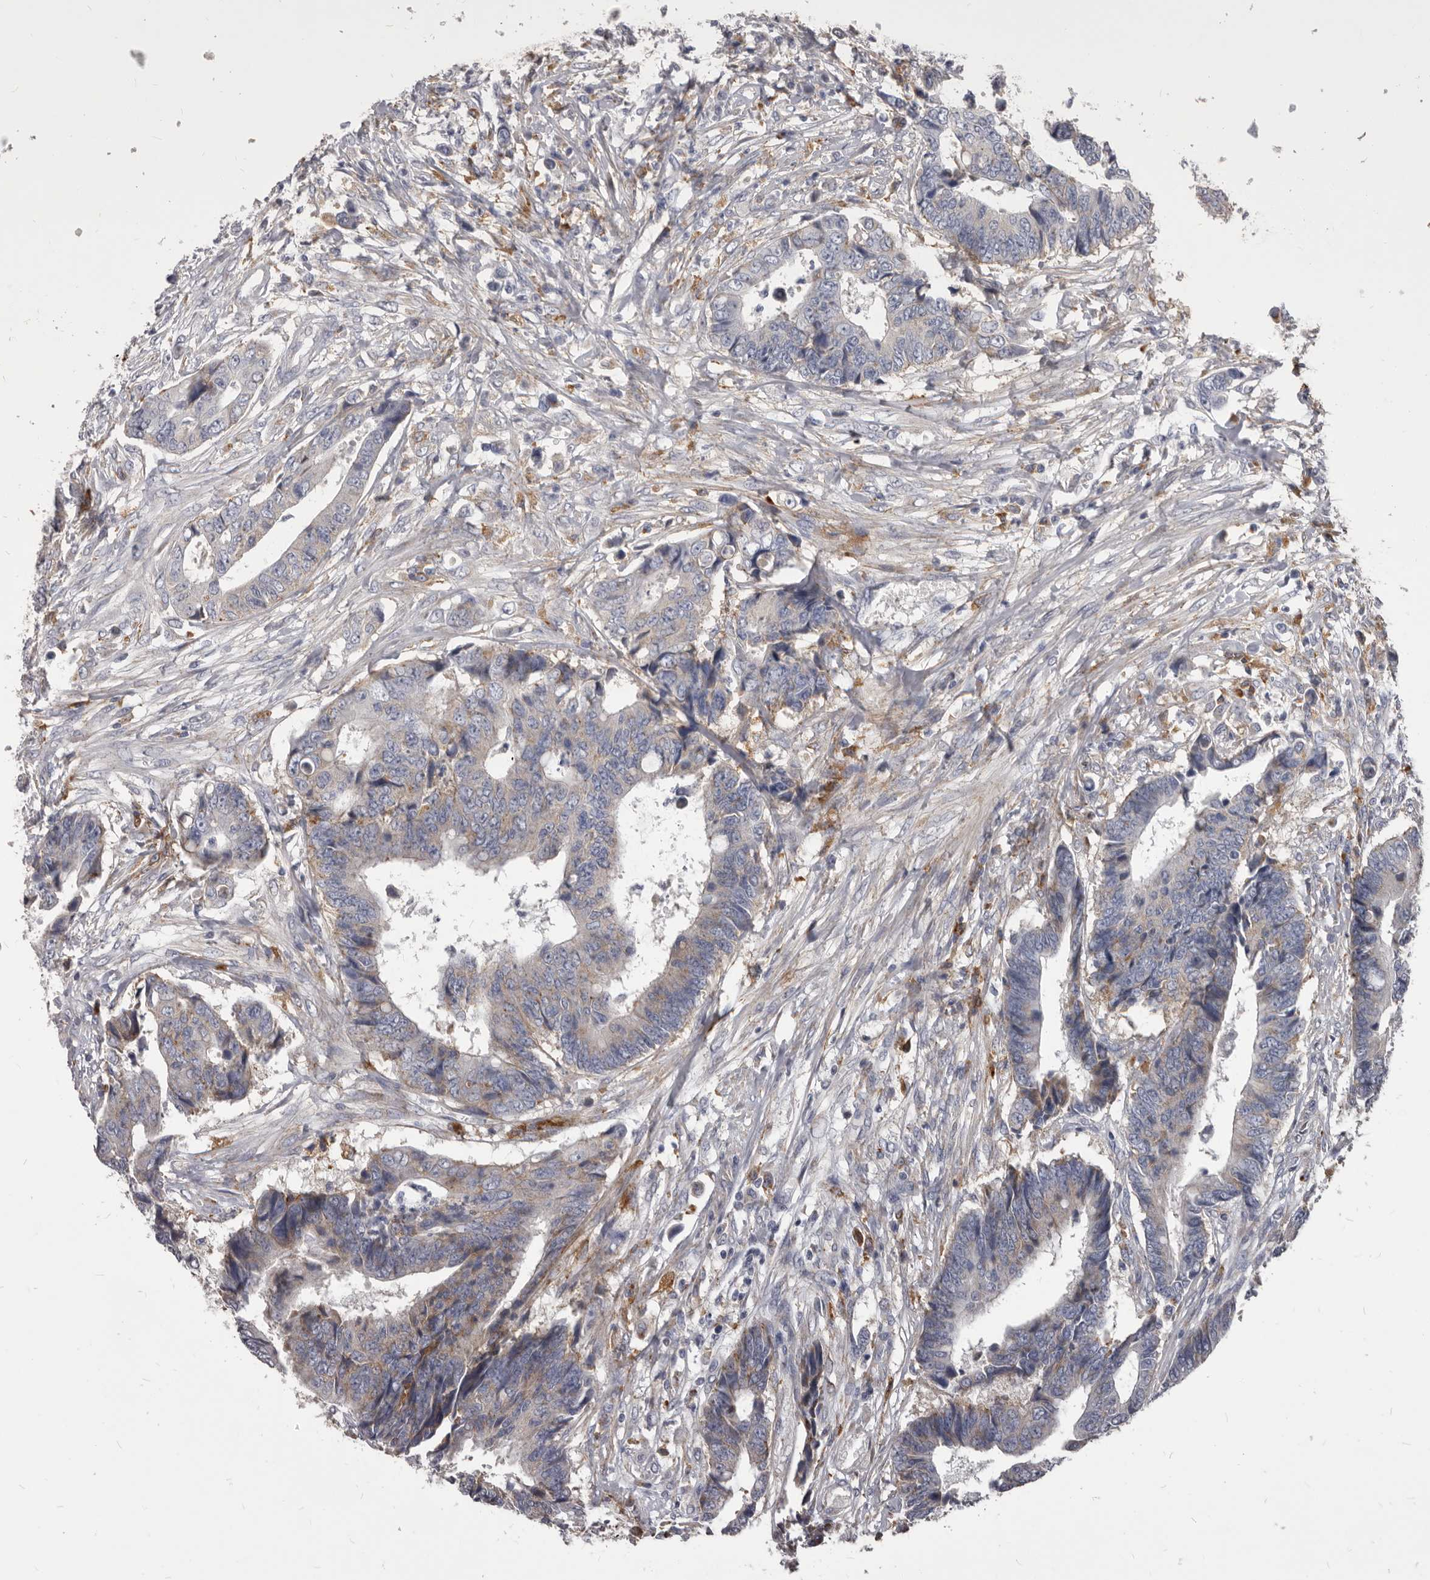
{"staining": {"intensity": "weak", "quantity": "25%-75%", "location": "cytoplasmic/membranous"}, "tissue": "colorectal cancer", "cell_type": "Tumor cells", "image_type": "cancer", "snomed": [{"axis": "morphology", "description": "Adenocarcinoma, NOS"}, {"axis": "topography", "description": "Rectum"}], "caption": "Adenocarcinoma (colorectal) stained with a protein marker shows weak staining in tumor cells.", "gene": "PI4K2A", "patient": {"sex": "male", "age": 84}}